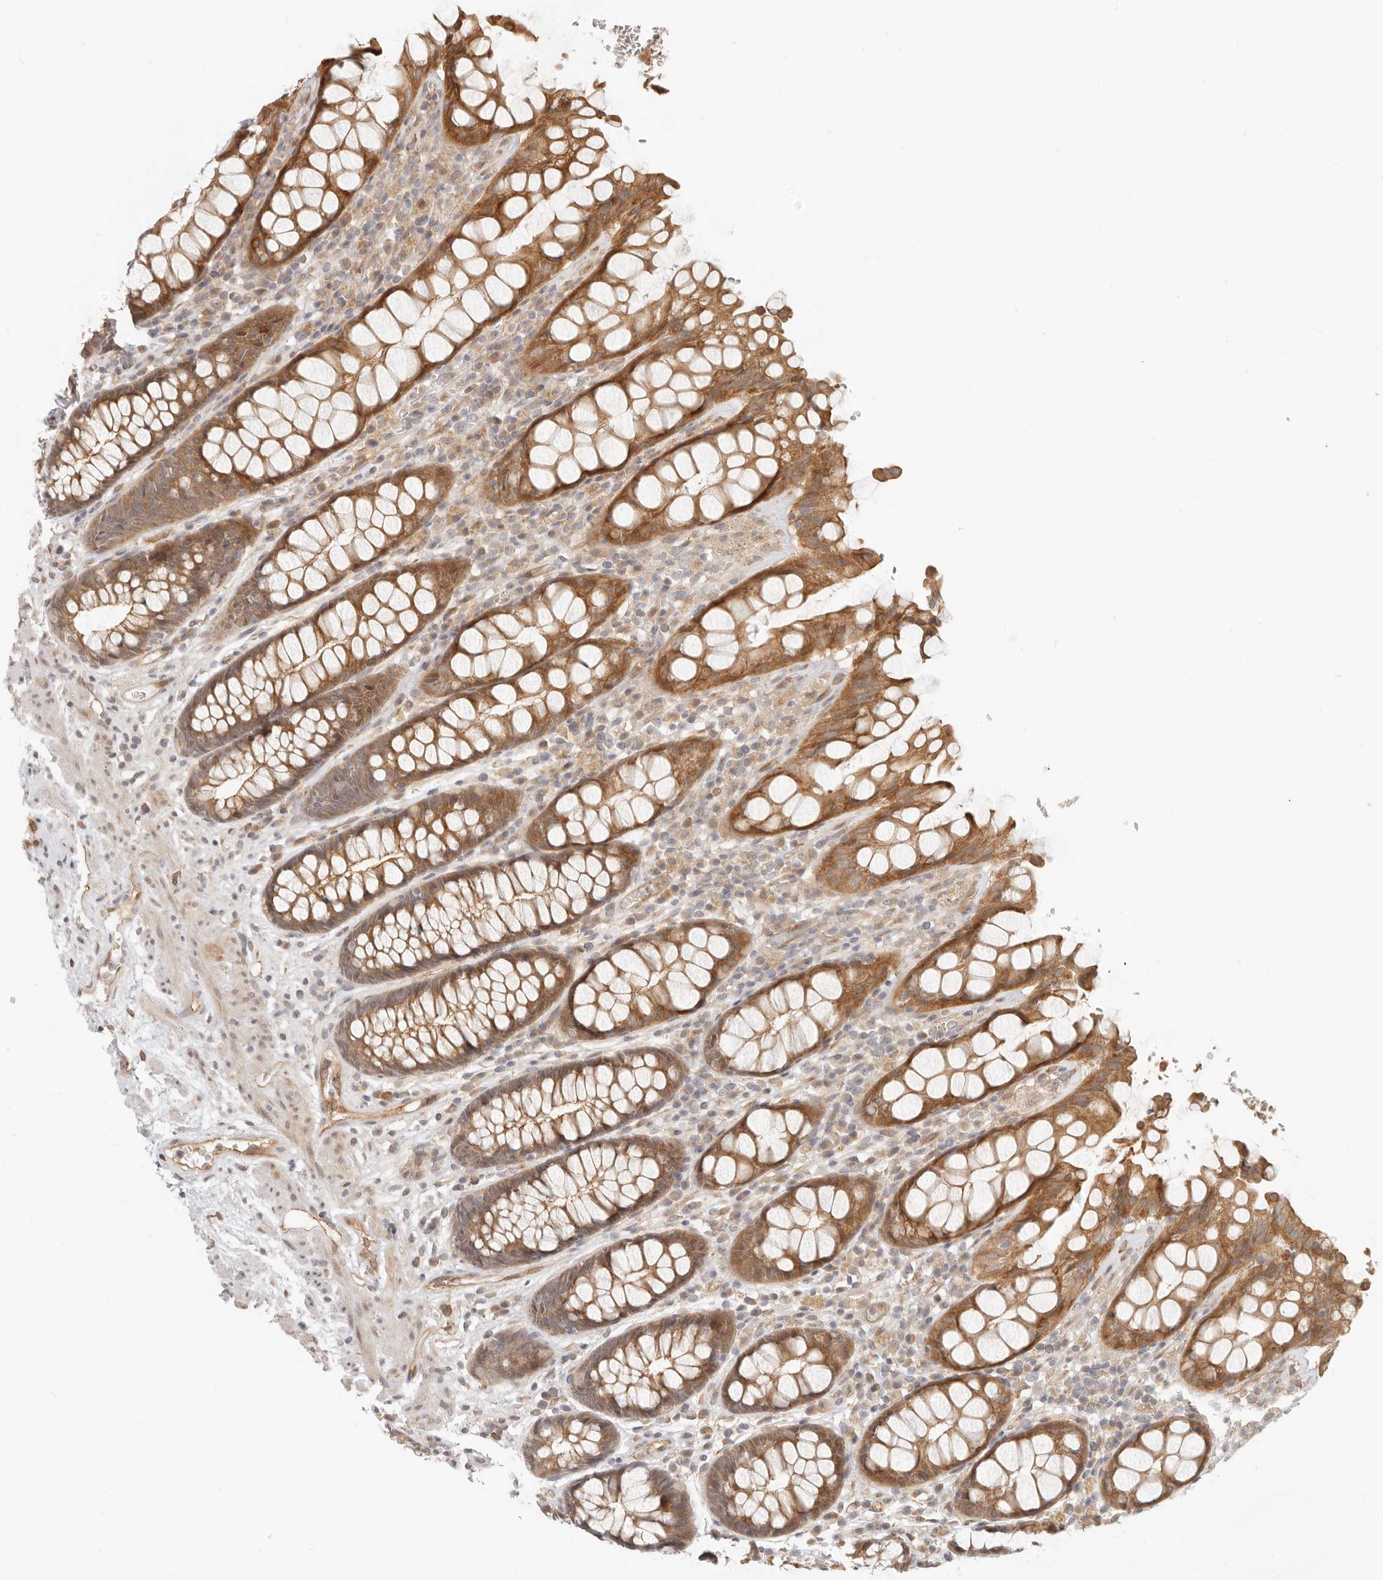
{"staining": {"intensity": "moderate", "quantity": ">75%", "location": "cytoplasmic/membranous"}, "tissue": "rectum", "cell_type": "Glandular cells", "image_type": "normal", "snomed": [{"axis": "morphology", "description": "Normal tissue, NOS"}, {"axis": "topography", "description": "Rectum"}], "caption": "Immunohistochemistry histopathology image of benign rectum stained for a protein (brown), which displays medium levels of moderate cytoplasmic/membranous staining in approximately >75% of glandular cells.", "gene": "TUFT1", "patient": {"sex": "male", "age": 64}}